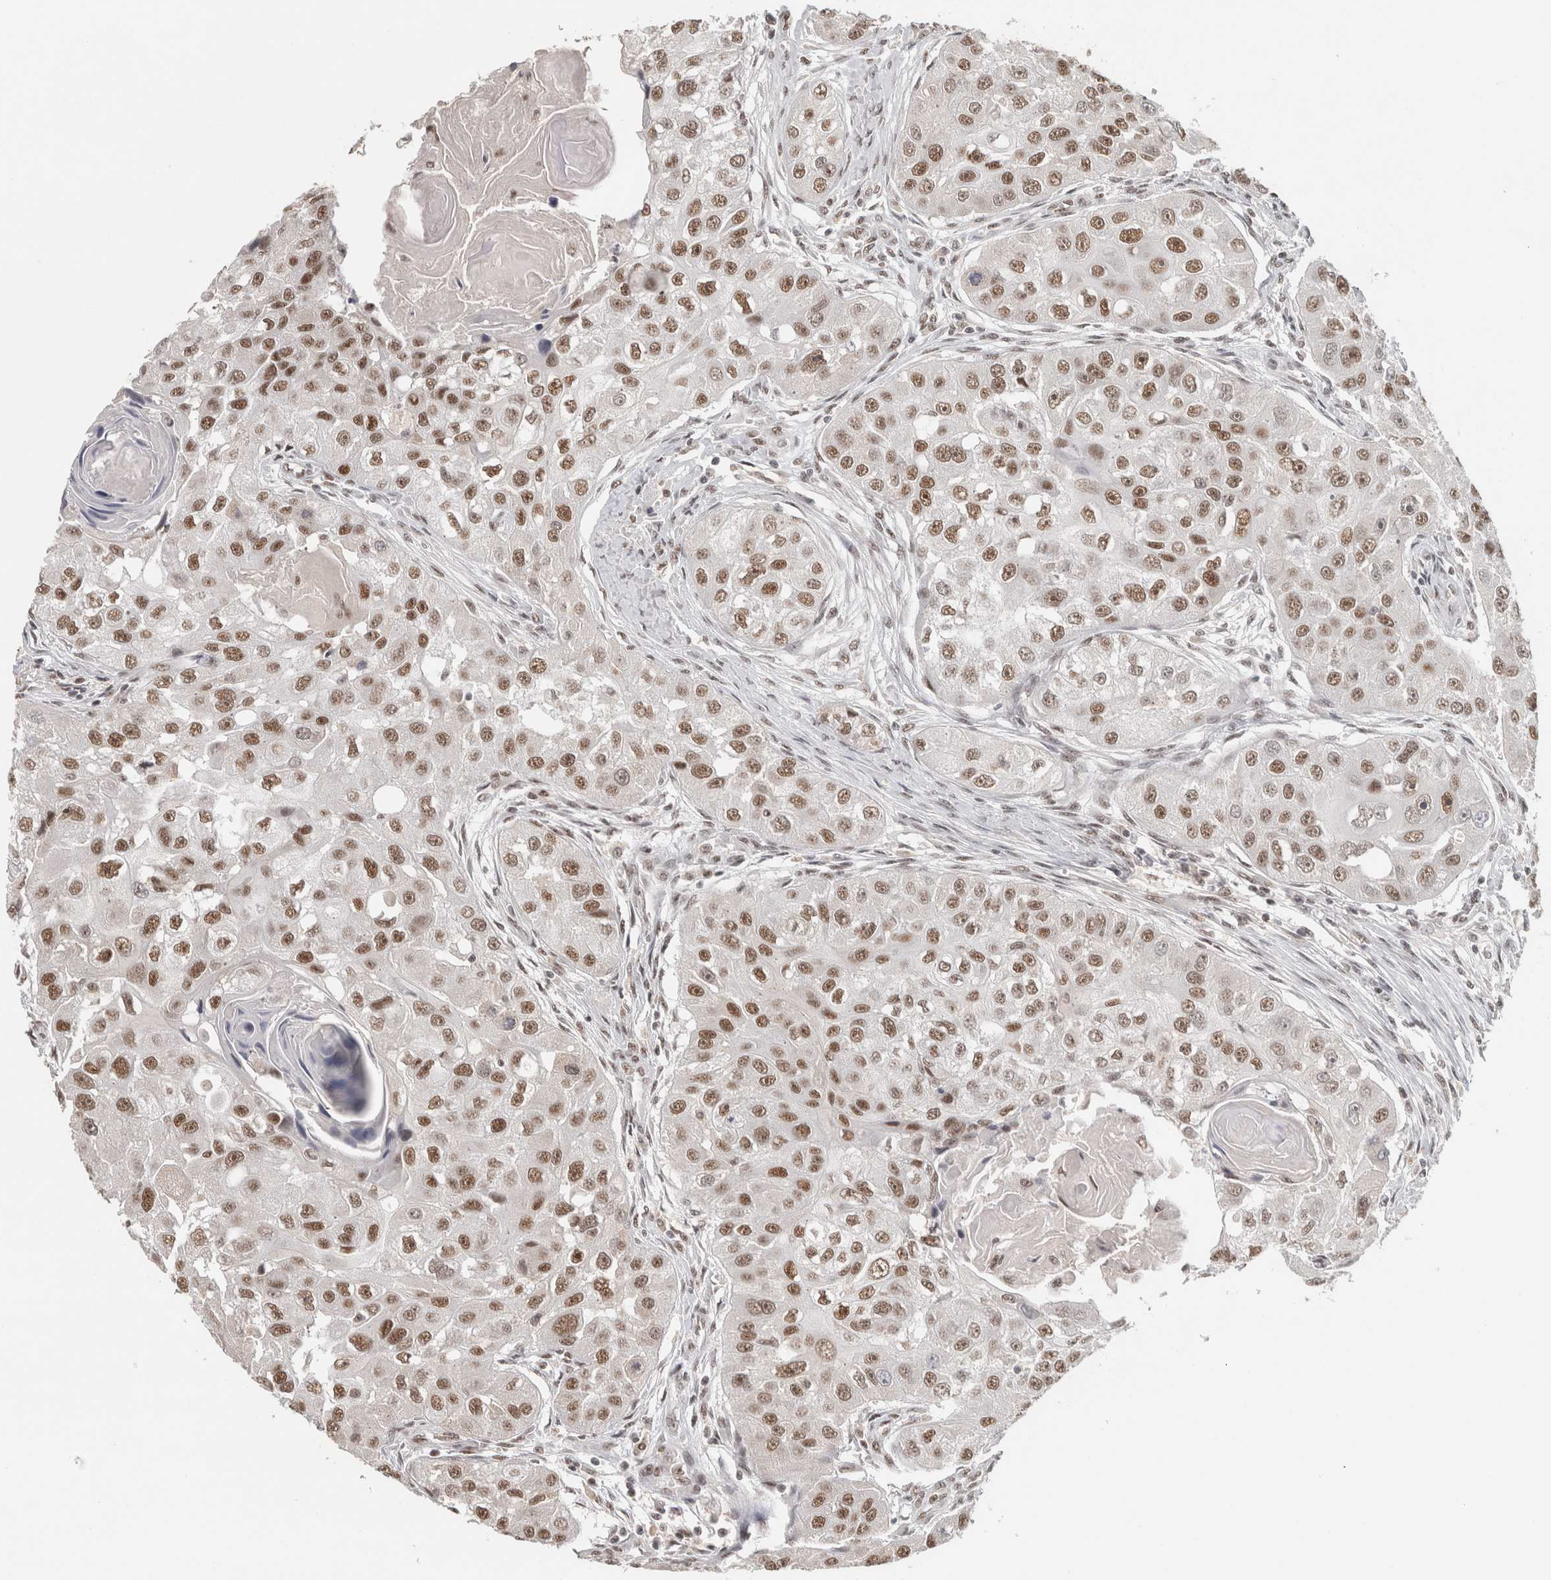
{"staining": {"intensity": "moderate", "quantity": ">75%", "location": "nuclear"}, "tissue": "head and neck cancer", "cell_type": "Tumor cells", "image_type": "cancer", "snomed": [{"axis": "morphology", "description": "Normal tissue, NOS"}, {"axis": "morphology", "description": "Squamous cell carcinoma, NOS"}, {"axis": "topography", "description": "Skeletal muscle"}, {"axis": "topography", "description": "Head-Neck"}], "caption": "This is an image of immunohistochemistry (IHC) staining of head and neck squamous cell carcinoma, which shows moderate staining in the nuclear of tumor cells.", "gene": "ZNF830", "patient": {"sex": "male", "age": 51}}